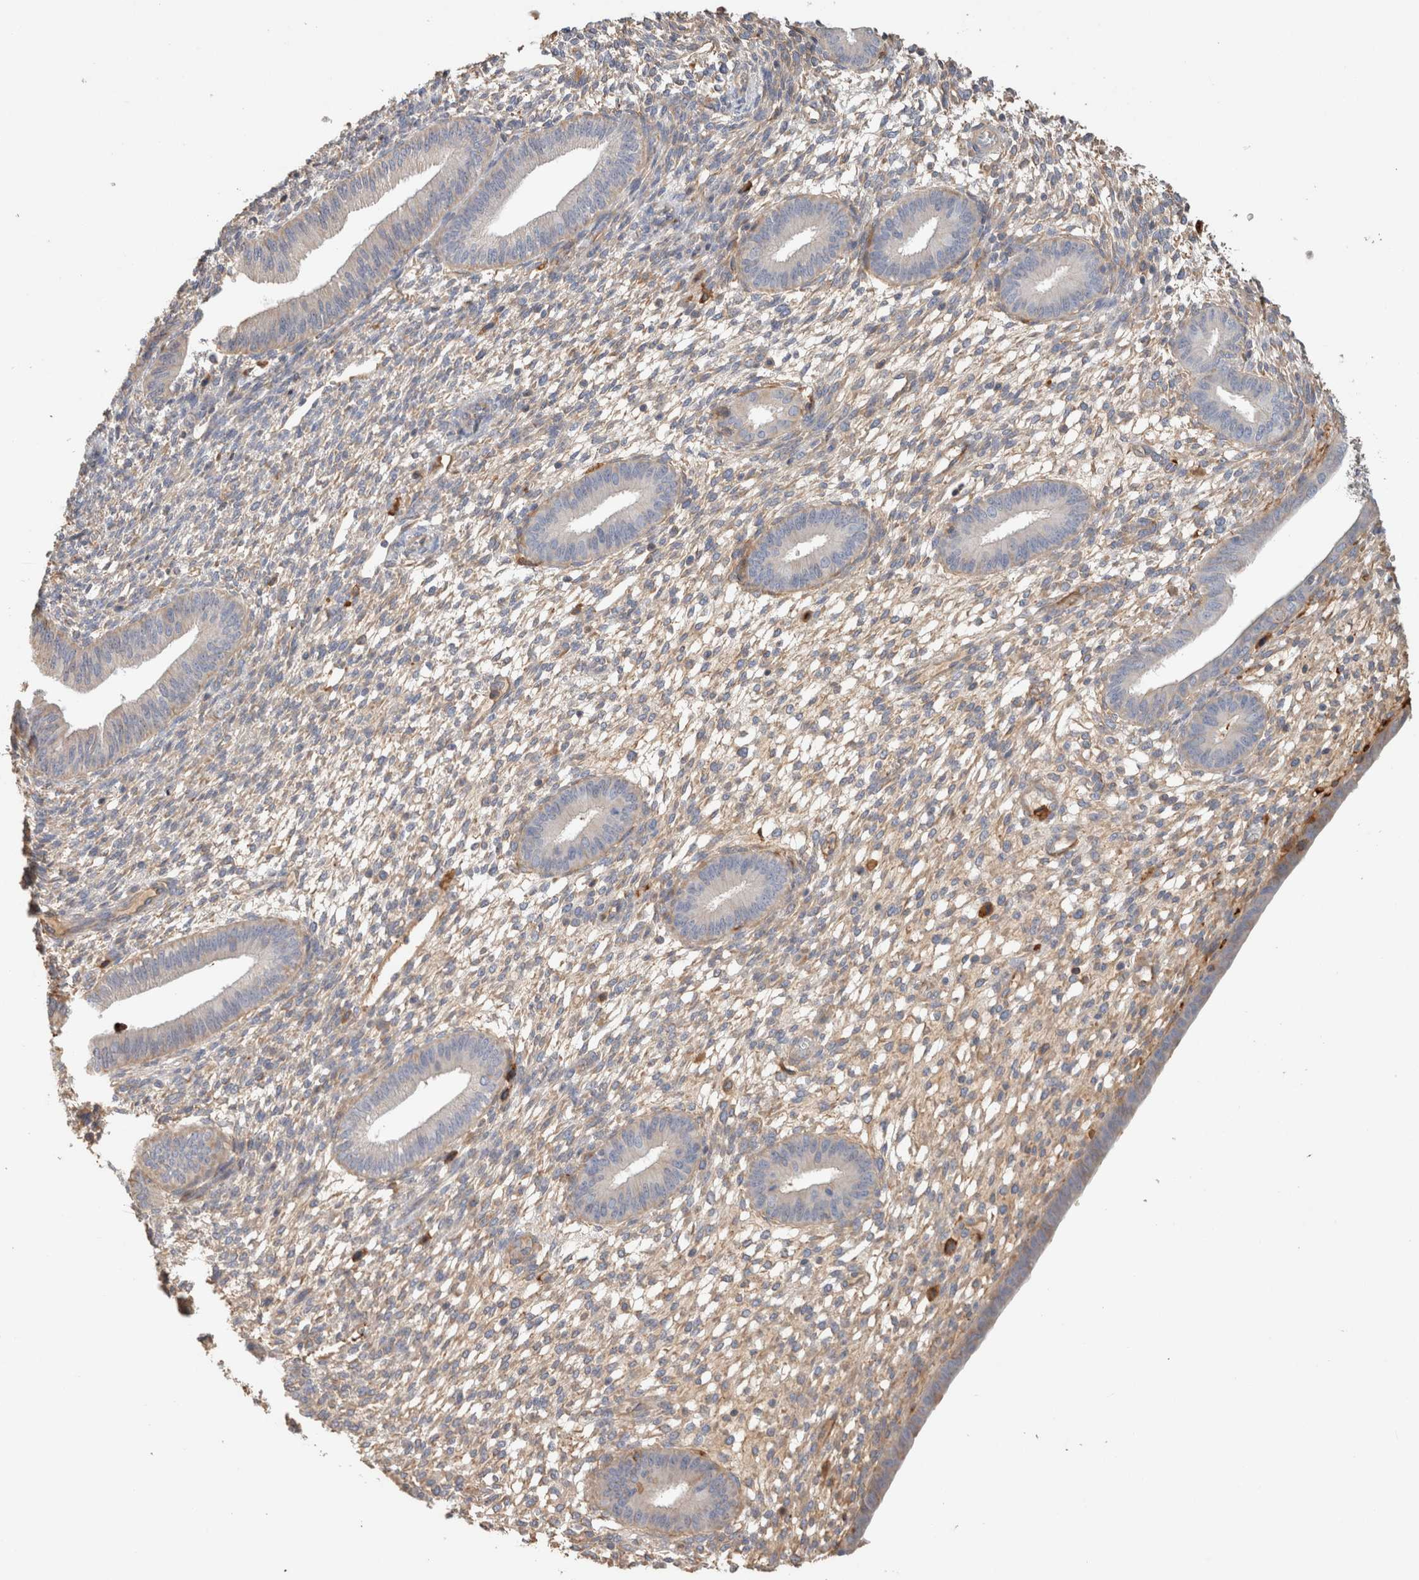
{"staining": {"intensity": "weak", "quantity": "25%-75%", "location": "cytoplasmic/membranous"}, "tissue": "endometrium", "cell_type": "Cells in endometrial stroma", "image_type": "normal", "snomed": [{"axis": "morphology", "description": "Normal tissue, NOS"}, {"axis": "topography", "description": "Endometrium"}], "caption": "Immunohistochemical staining of unremarkable human endometrium shows low levels of weak cytoplasmic/membranous positivity in approximately 25%-75% of cells in endometrial stroma. The staining is performed using DAB brown chromogen to label protein expression. The nuclei are counter-stained blue using hematoxylin.", "gene": "PROS1", "patient": {"sex": "female", "age": 46}}